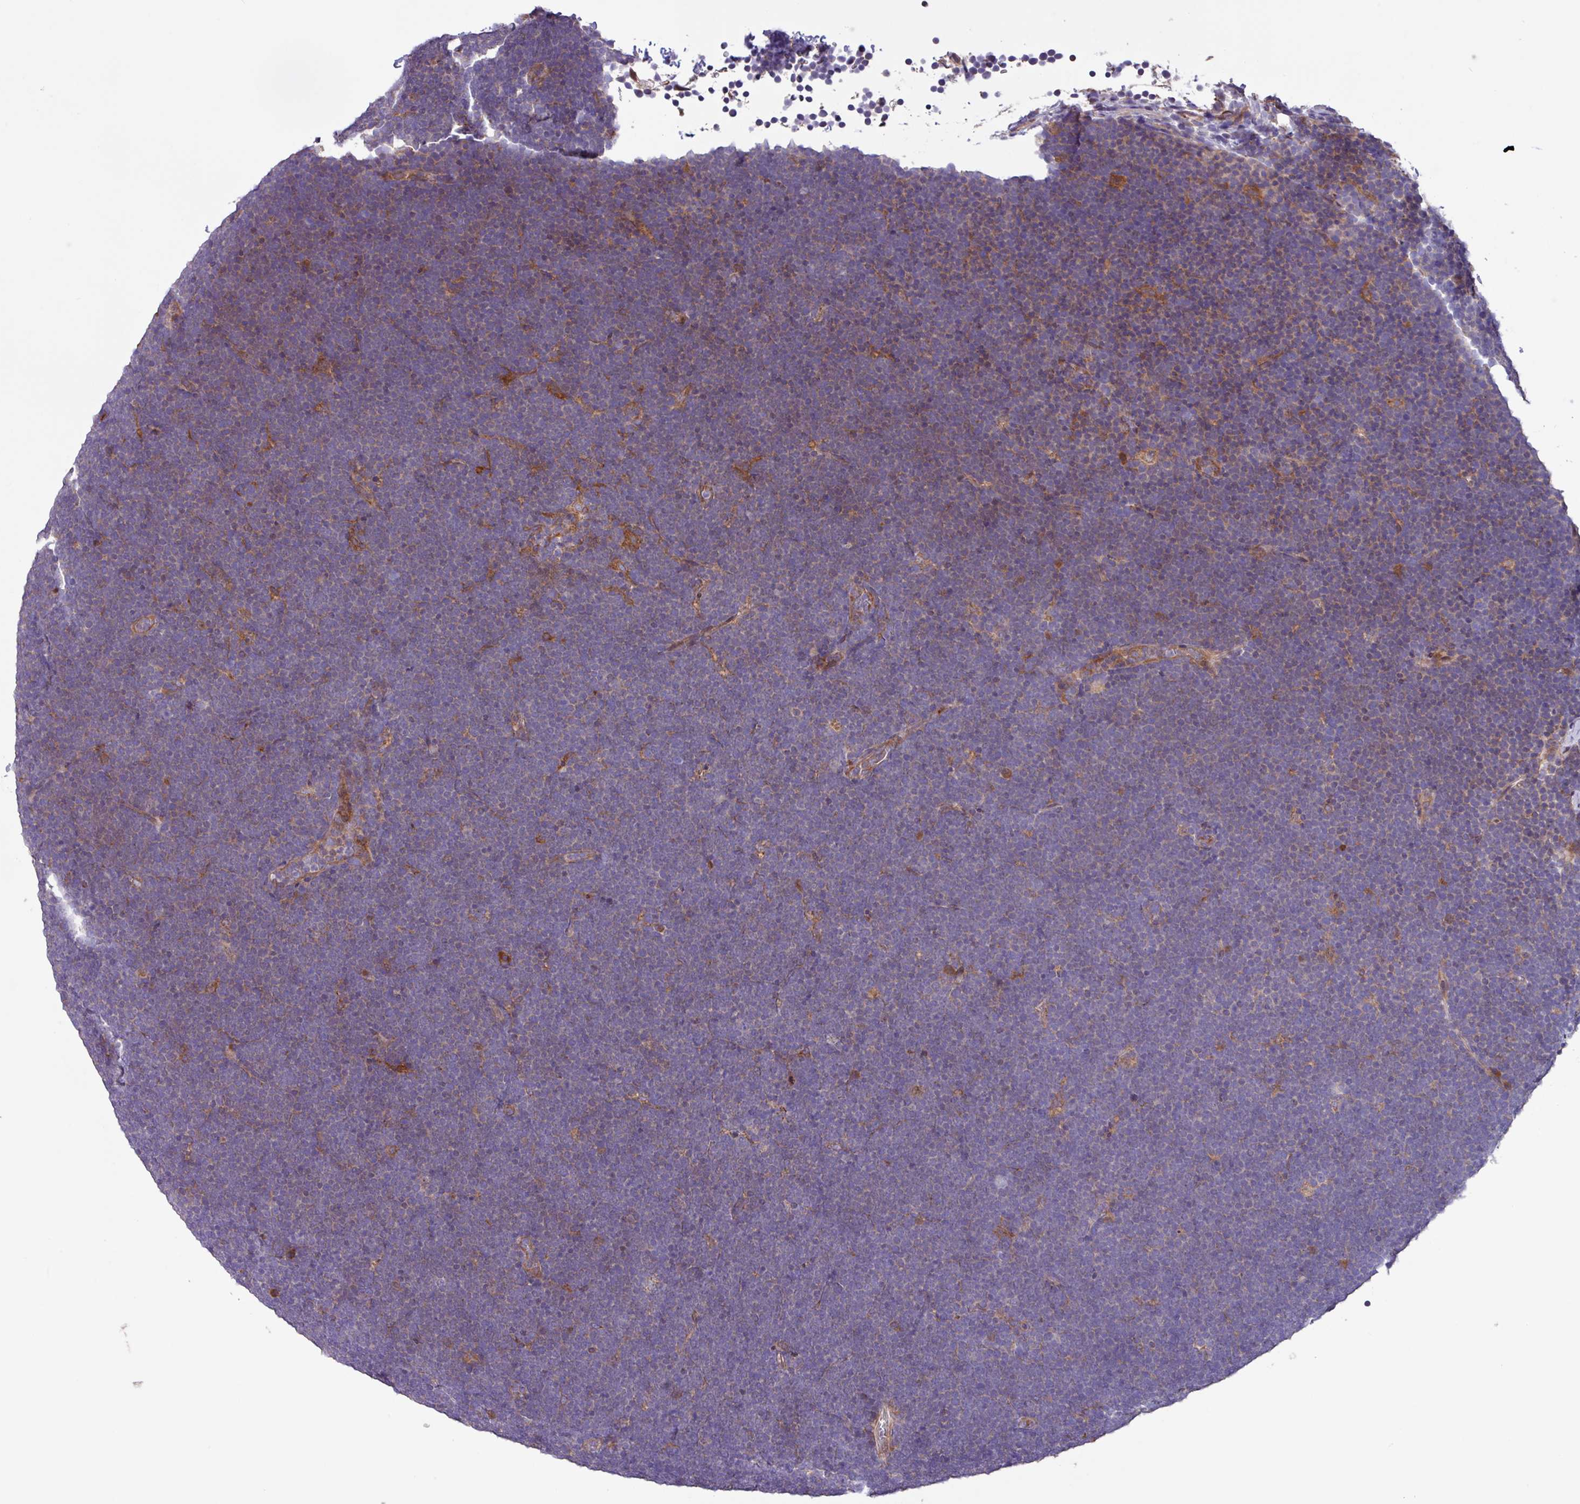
{"staining": {"intensity": "negative", "quantity": "none", "location": "none"}, "tissue": "lymphoma", "cell_type": "Tumor cells", "image_type": "cancer", "snomed": [{"axis": "morphology", "description": "Malignant lymphoma, non-Hodgkin's type, High grade"}, {"axis": "topography", "description": "Lymph node"}], "caption": "Immunohistochemical staining of human lymphoma exhibits no significant positivity in tumor cells. (DAB (3,3'-diaminobenzidine) immunohistochemistry (IHC) visualized using brightfield microscopy, high magnification).", "gene": "PTPRQ", "patient": {"sex": "male", "age": 13}}